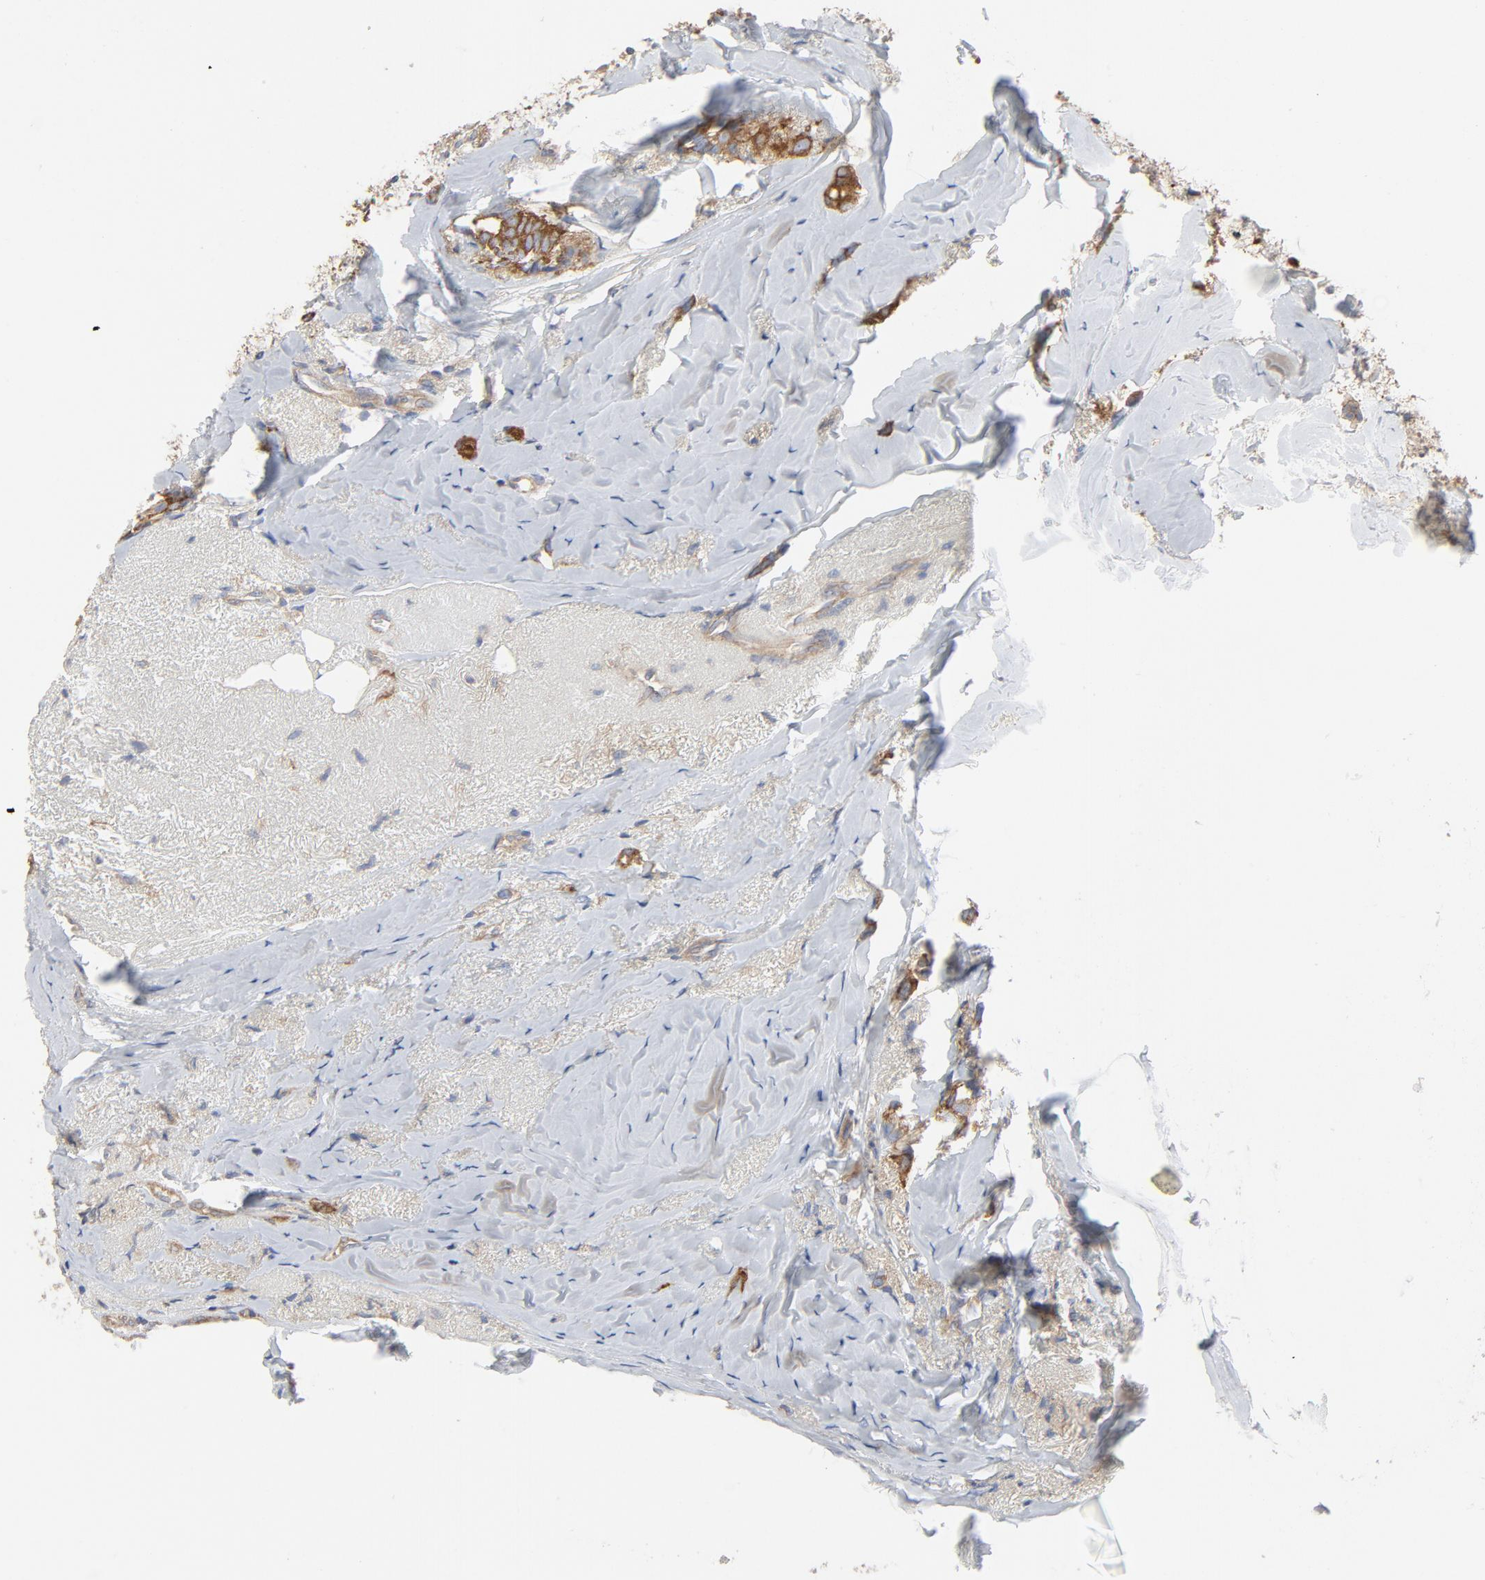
{"staining": {"intensity": "strong", "quantity": ">75%", "location": "cytoplasmic/membranous"}, "tissue": "breast cancer", "cell_type": "Tumor cells", "image_type": "cancer", "snomed": [{"axis": "morphology", "description": "Duct carcinoma"}, {"axis": "topography", "description": "Breast"}], "caption": "Breast cancer stained with immunohistochemistry (IHC) exhibits strong cytoplasmic/membranous positivity in approximately >75% of tumor cells.", "gene": "RABEP1", "patient": {"sex": "female", "age": 54}}